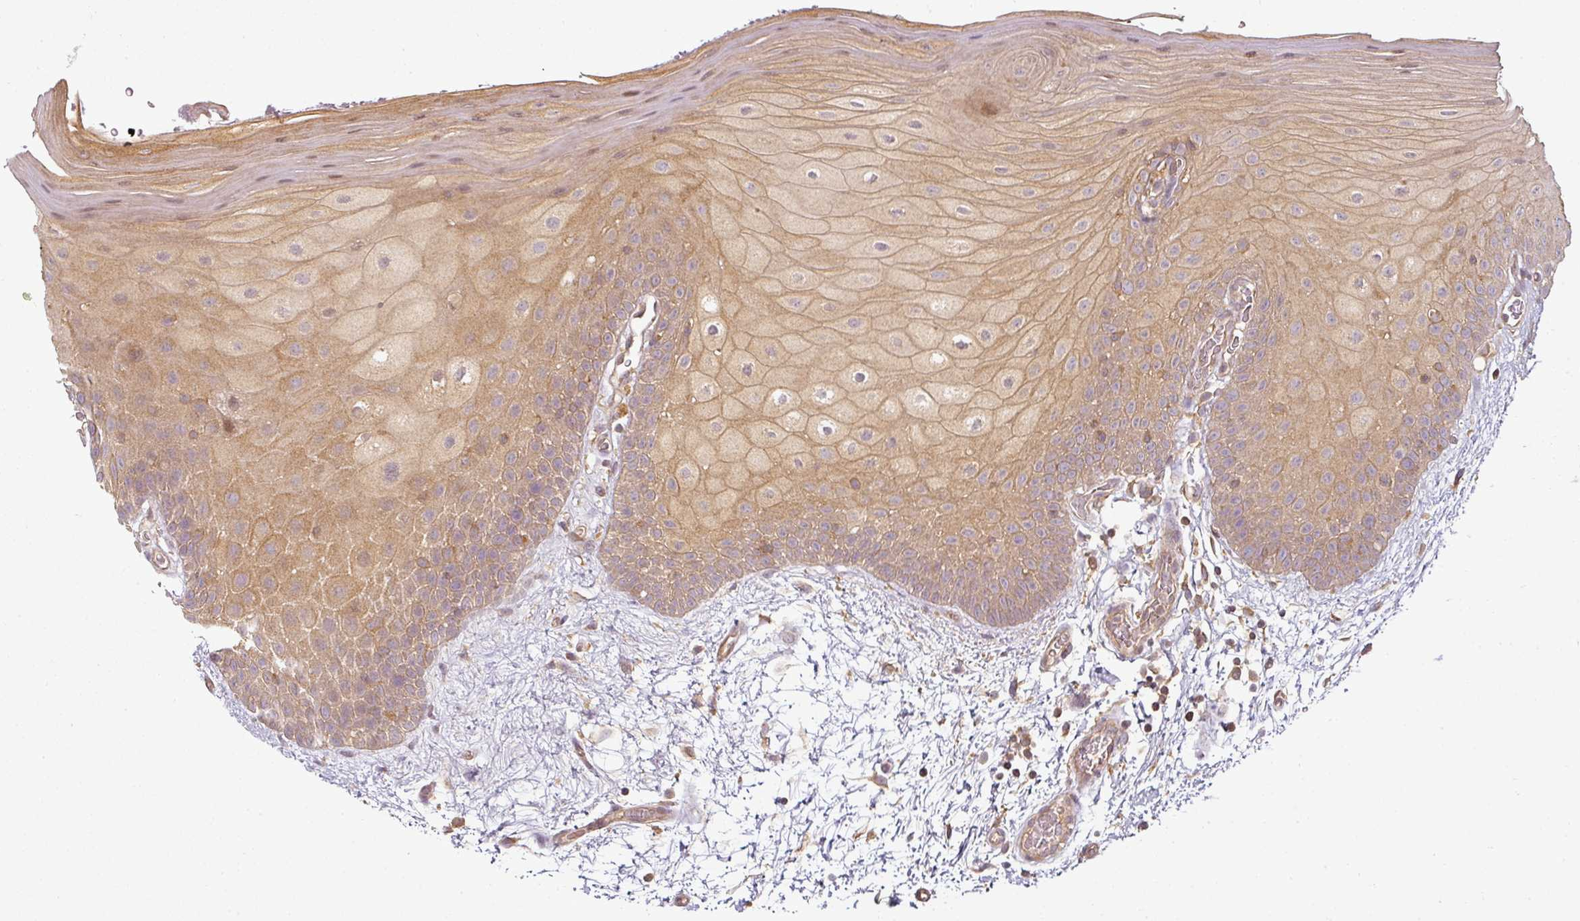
{"staining": {"intensity": "moderate", "quantity": ">75%", "location": "cytoplasmic/membranous"}, "tissue": "oral mucosa", "cell_type": "Squamous epithelial cells", "image_type": "normal", "snomed": [{"axis": "morphology", "description": "Normal tissue, NOS"}, {"axis": "morphology", "description": "Squamous cell carcinoma, NOS"}, {"axis": "topography", "description": "Oral tissue"}, {"axis": "topography", "description": "Tounge, NOS"}, {"axis": "topography", "description": "Head-Neck"}], "caption": "Brown immunohistochemical staining in unremarkable oral mucosa exhibits moderate cytoplasmic/membranous positivity in about >75% of squamous epithelial cells.", "gene": "RNF31", "patient": {"sex": "male", "age": 76}}